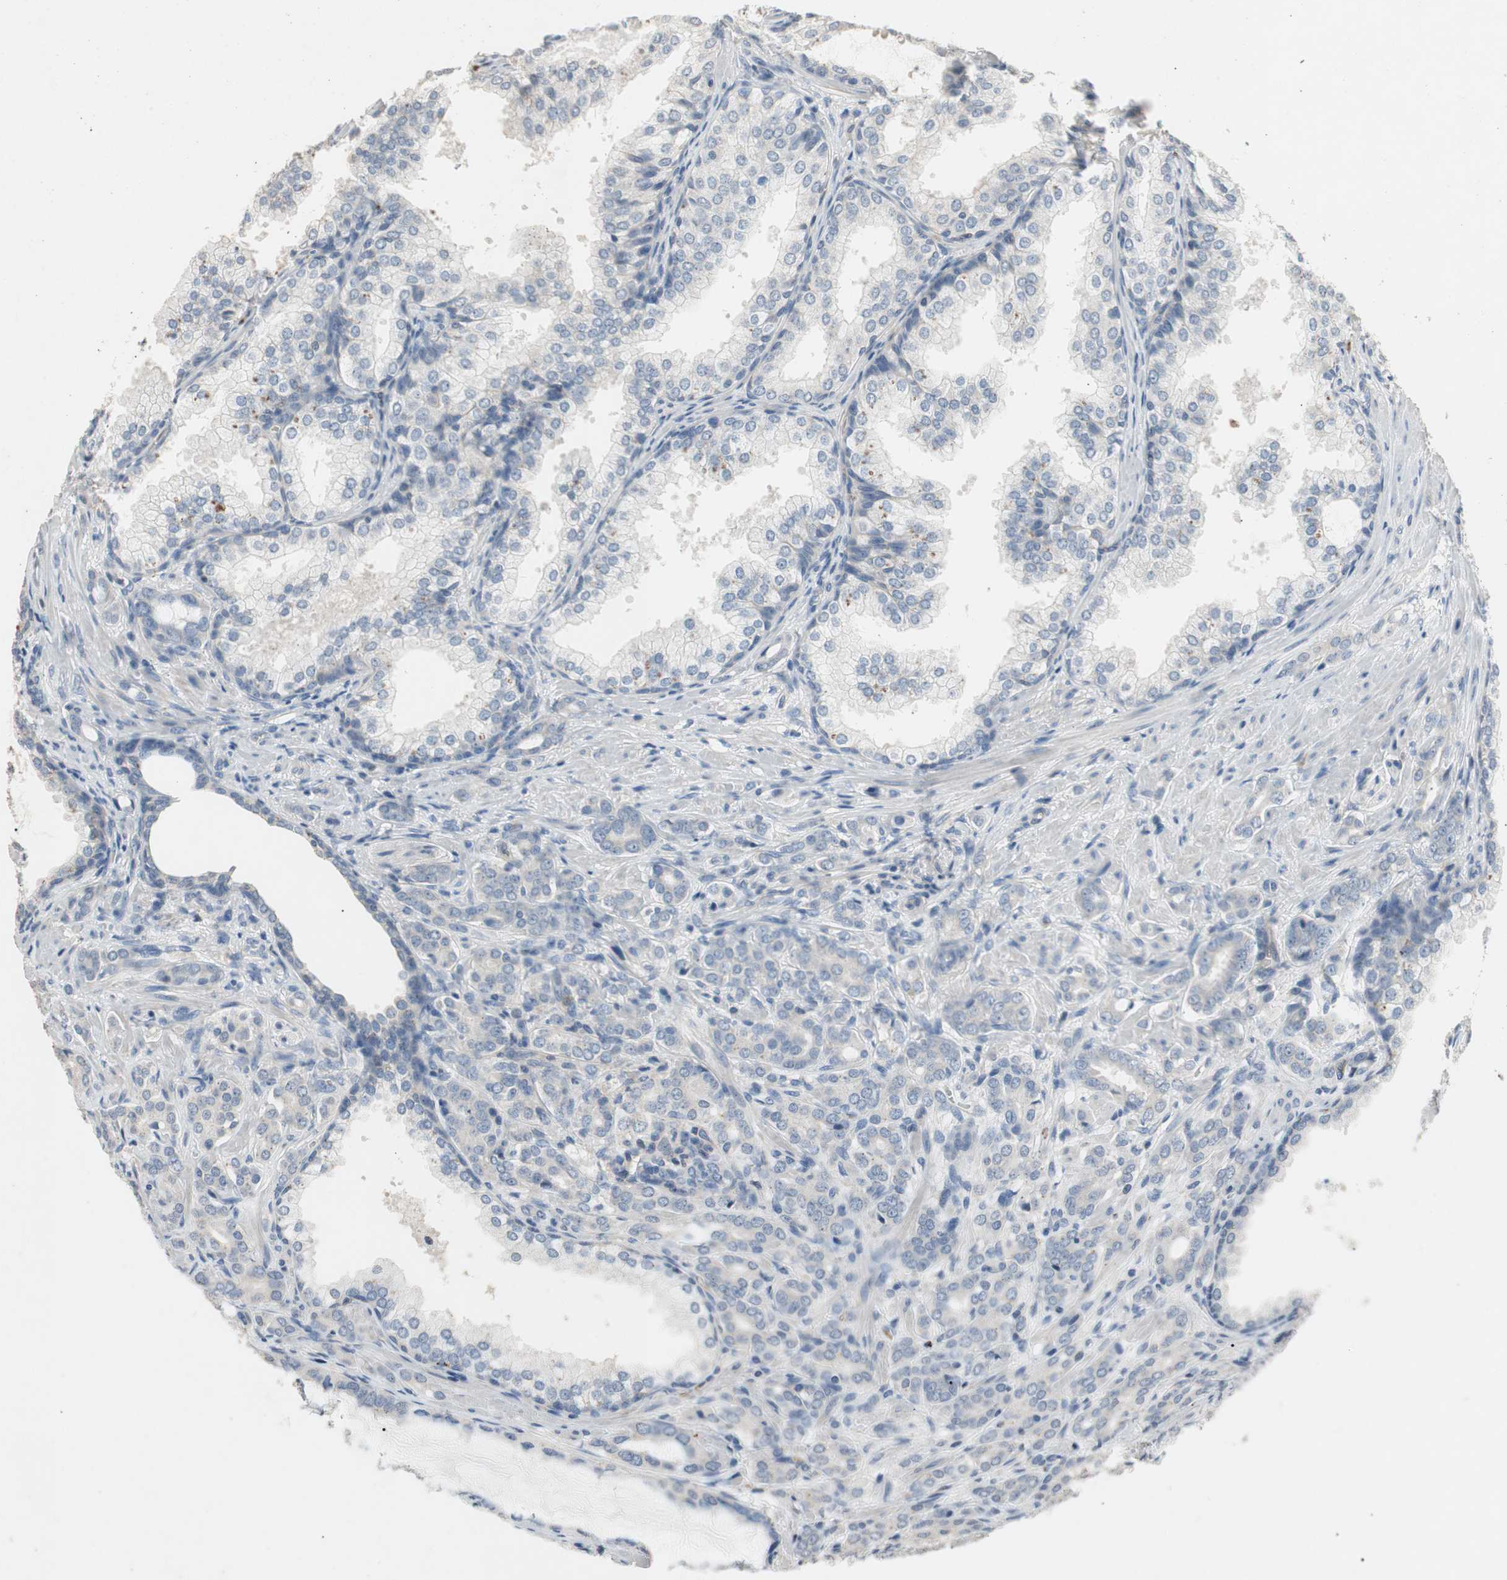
{"staining": {"intensity": "negative", "quantity": "none", "location": "none"}, "tissue": "prostate cancer", "cell_type": "Tumor cells", "image_type": "cancer", "snomed": [{"axis": "morphology", "description": "Adenocarcinoma, High grade"}, {"axis": "topography", "description": "Prostate"}], "caption": "Tumor cells show no significant expression in prostate adenocarcinoma (high-grade).", "gene": "ALPL", "patient": {"sex": "male", "age": 64}}